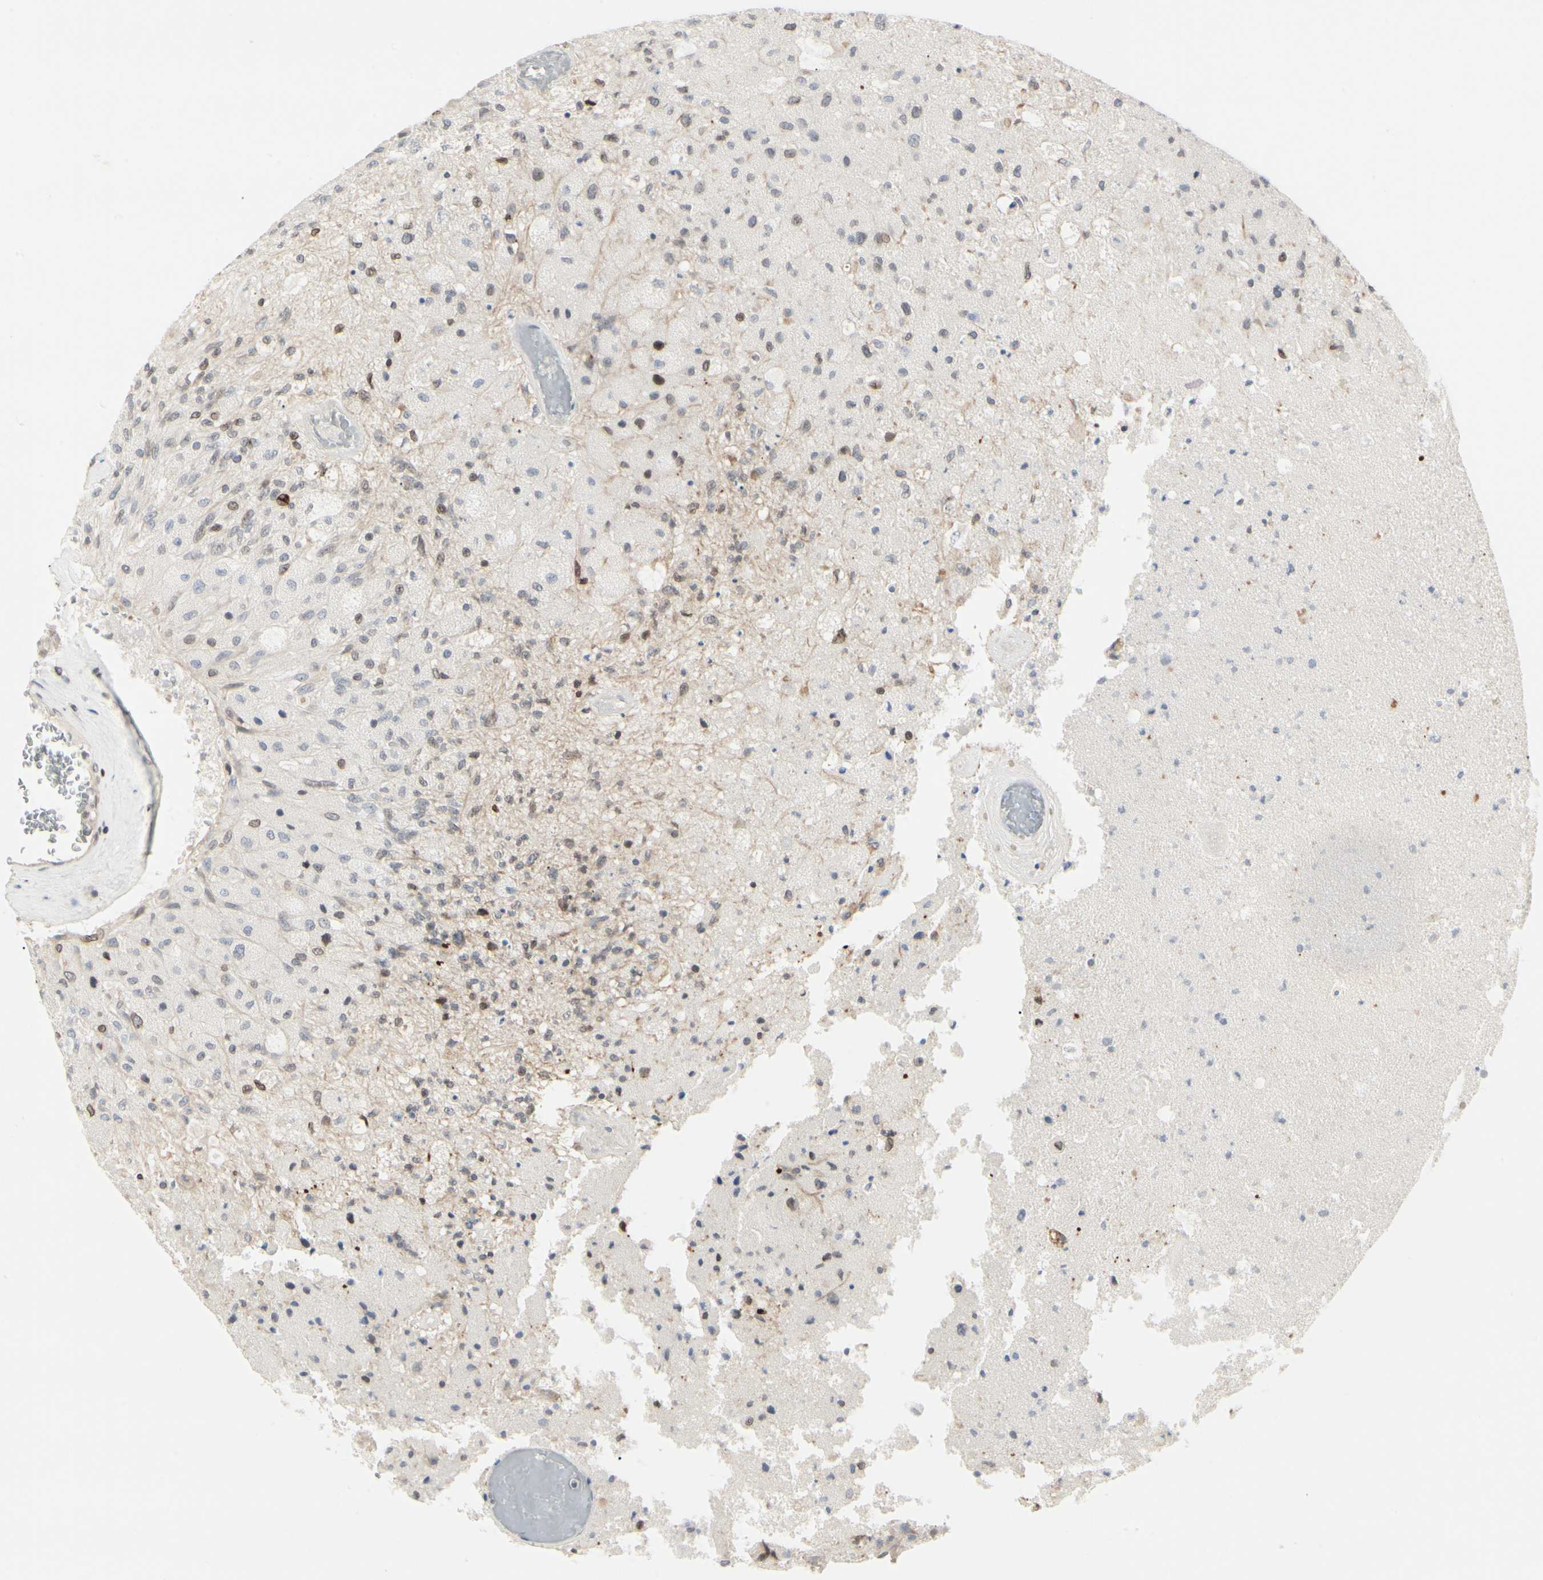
{"staining": {"intensity": "weak", "quantity": "<25%", "location": "nuclear"}, "tissue": "glioma", "cell_type": "Tumor cells", "image_type": "cancer", "snomed": [{"axis": "morphology", "description": "Normal tissue, NOS"}, {"axis": "morphology", "description": "Glioma, malignant, High grade"}, {"axis": "topography", "description": "Cerebral cortex"}], "caption": "High power microscopy histopathology image of an immunohistochemistry photomicrograph of malignant high-grade glioma, revealing no significant staining in tumor cells.", "gene": "TMPO", "patient": {"sex": "male", "age": 77}}